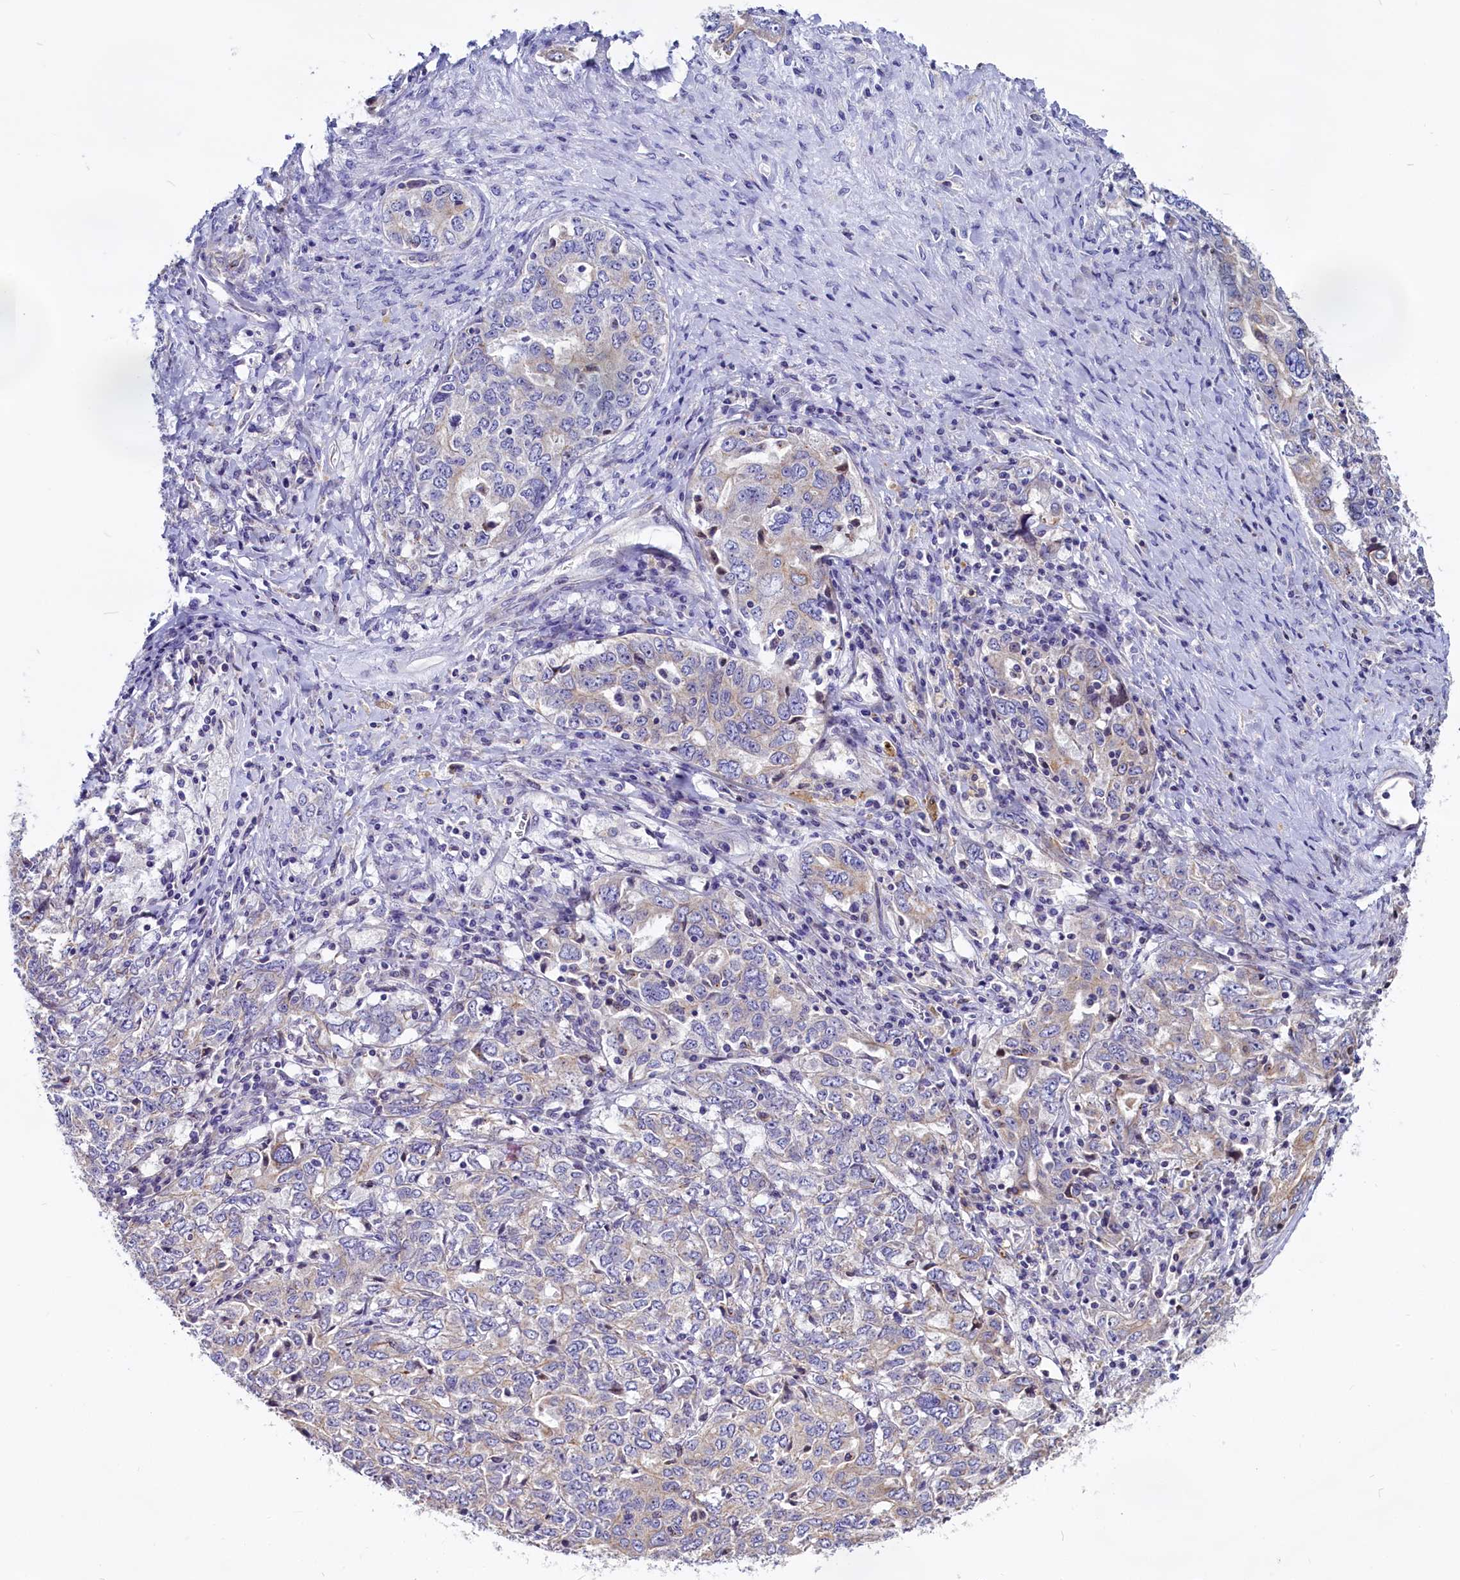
{"staining": {"intensity": "weak", "quantity": "<25%", "location": "cytoplasmic/membranous"}, "tissue": "ovarian cancer", "cell_type": "Tumor cells", "image_type": "cancer", "snomed": [{"axis": "morphology", "description": "Carcinoma, endometroid"}, {"axis": "topography", "description": "Ovary"}], "caption": "The micrograph reveals no staining of tumor cells in ovarian cancer.", "gene": "CEP170", "patient": {"sex": "female", "age": 62}}